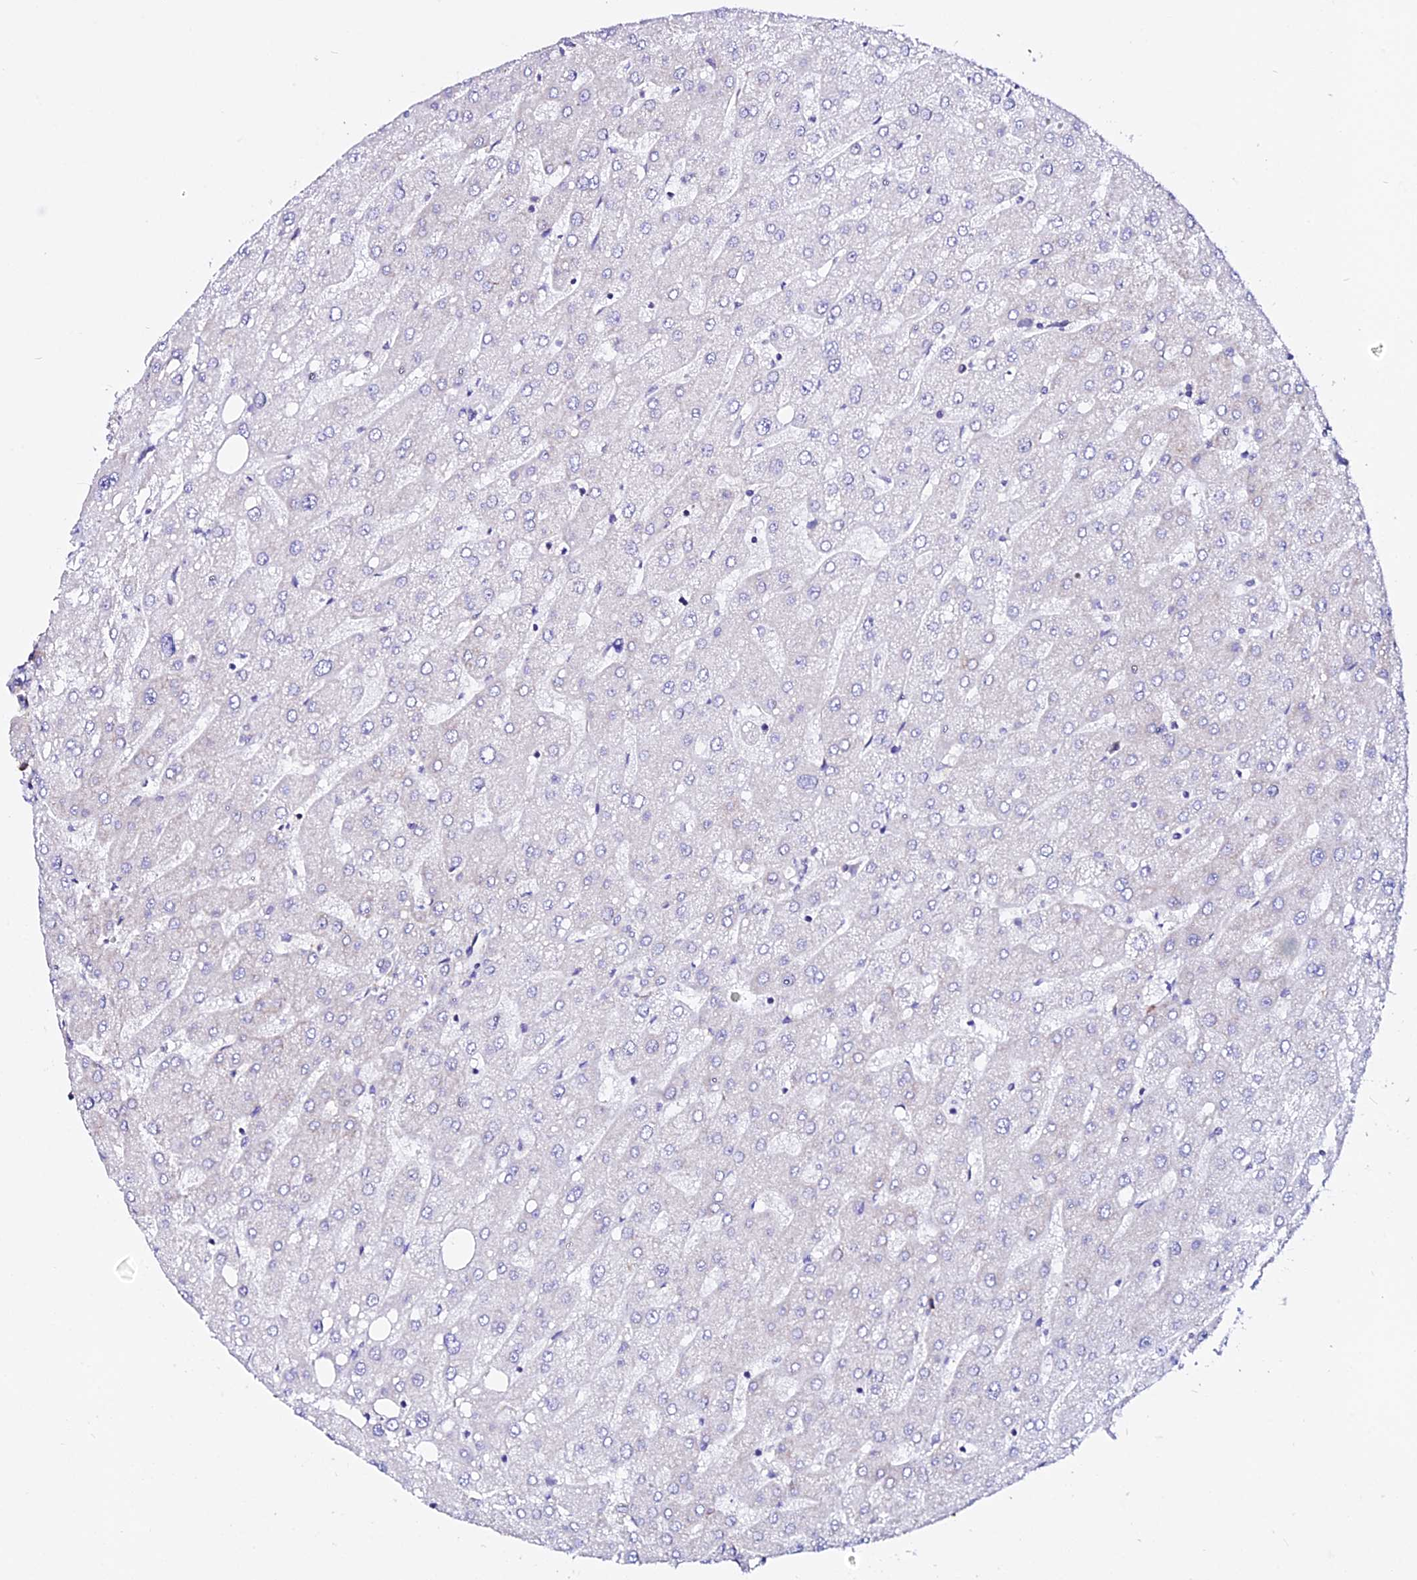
{"staining": {"intensity": "negative", "quantity": "none", "location": "none"}, "tissue": "liver", "cell_type": "Cholangiocytes", "image_type": "normal", "snomed": [{"axis": "morphology", "description": "Normal tissue, NOS"}, {"axis": "topography", "description": "Liver"}], "caption": "An immunohistochemistry (IHC) image of benign liver is shown. There is no staining in cholangiocytes of liver. The staining is performed using DAB (3,3'-diaminobenzidine) brown chromogen with nuclei counter-stained in using hematoxylin.", "gene": "EEF1G", "patient": {"sex": "male", "age": 67}}